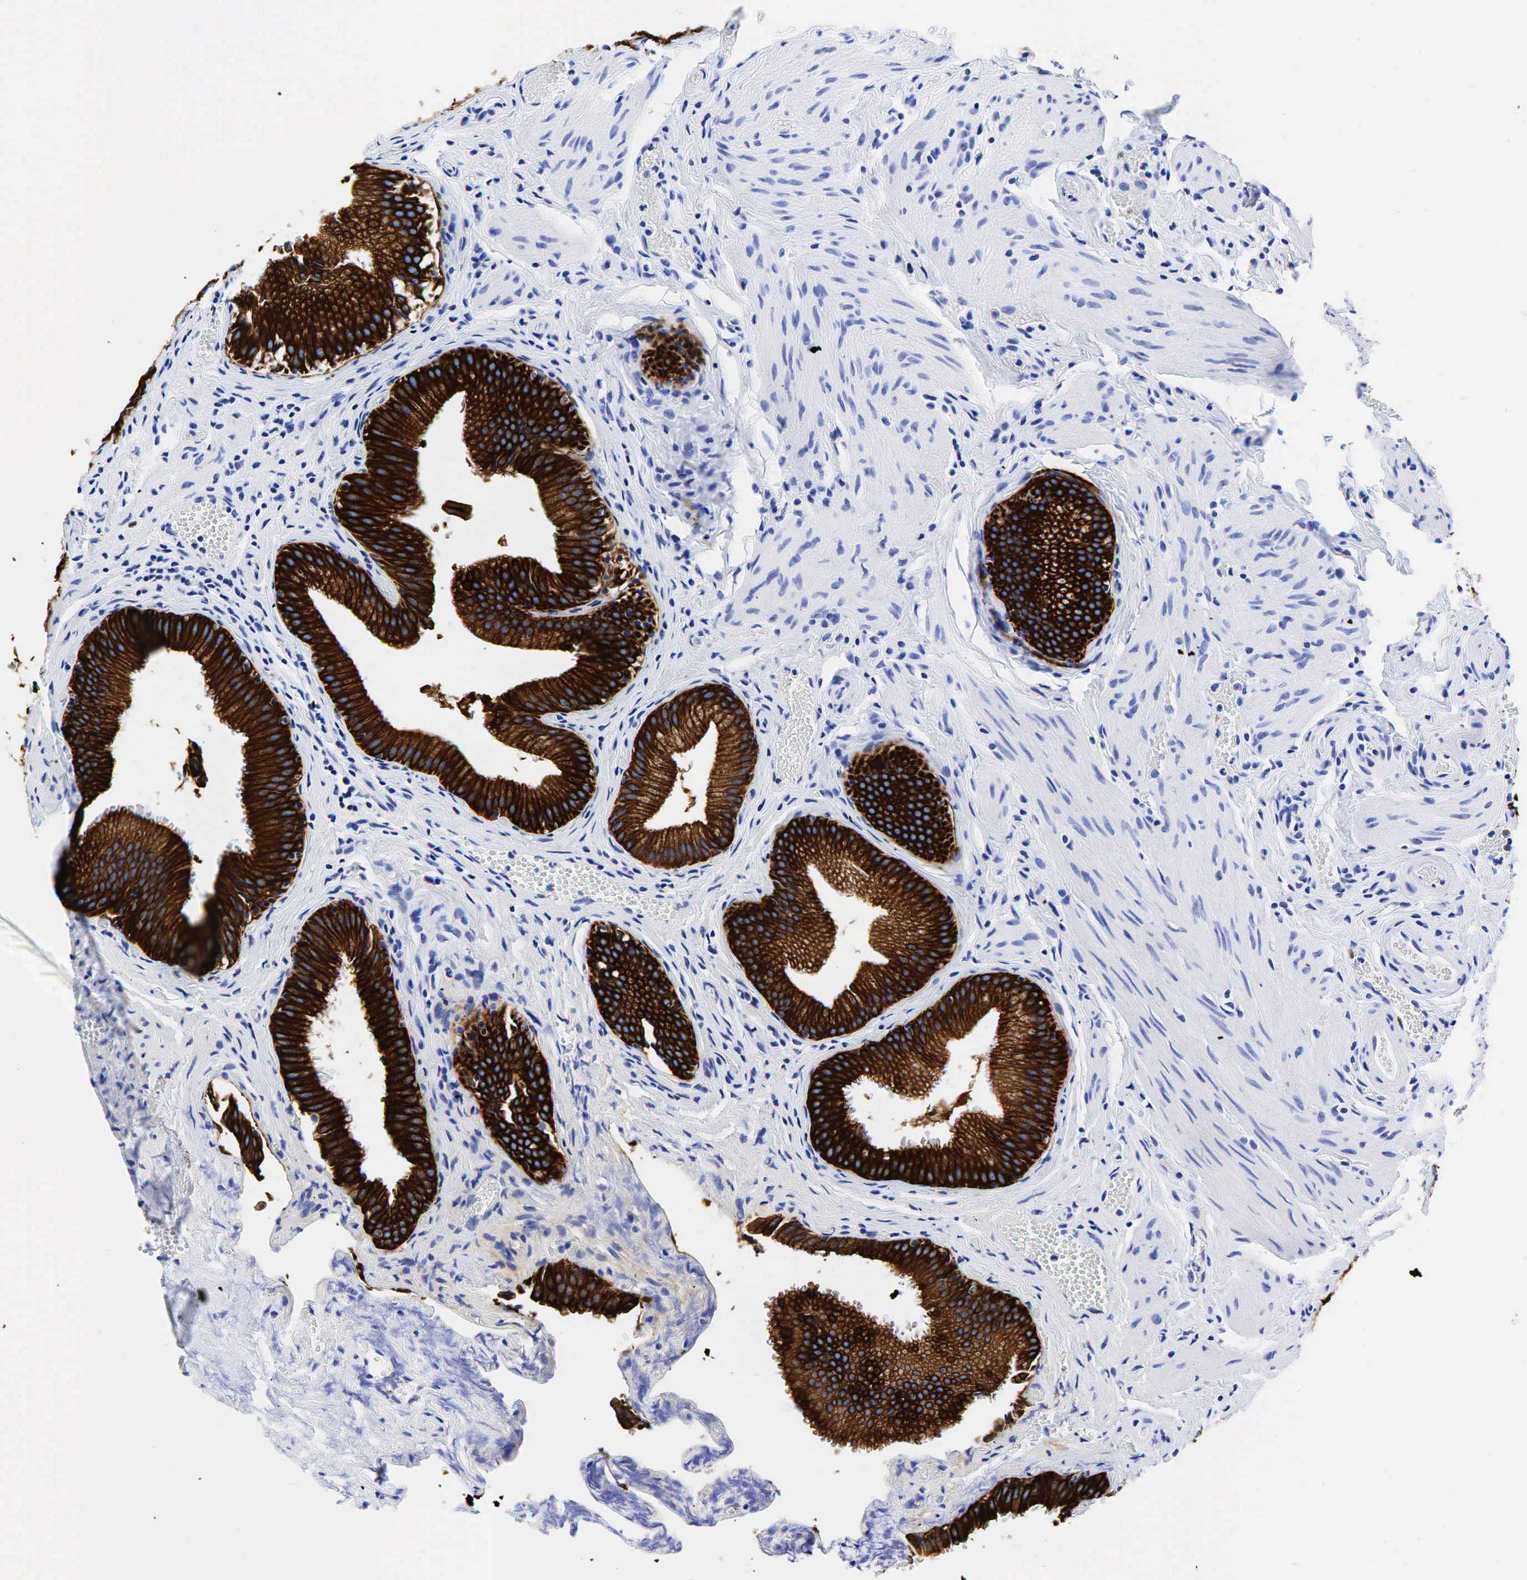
{"staining": {"intensity": "strong", "quantity": ">75%", "location": "cytoplasmic/membranous"}, "tissue": "gallbladder", "cell_type": "Glandular cells", "image_type": "normal", "snomed": [{"axis": "morphology", "description": "Normal tissue, NOS"}, {"axis": "topography", "description": "Gallbladder"}], "caption": "This image reveals immunohistochemistry (IHC) staining of benign gallbladder, with high strong cytoplasmic/membranous staining in about >75% of glandular cells.", "gene": "KRT19", "patient": {"sex": "female", "age": 44}}